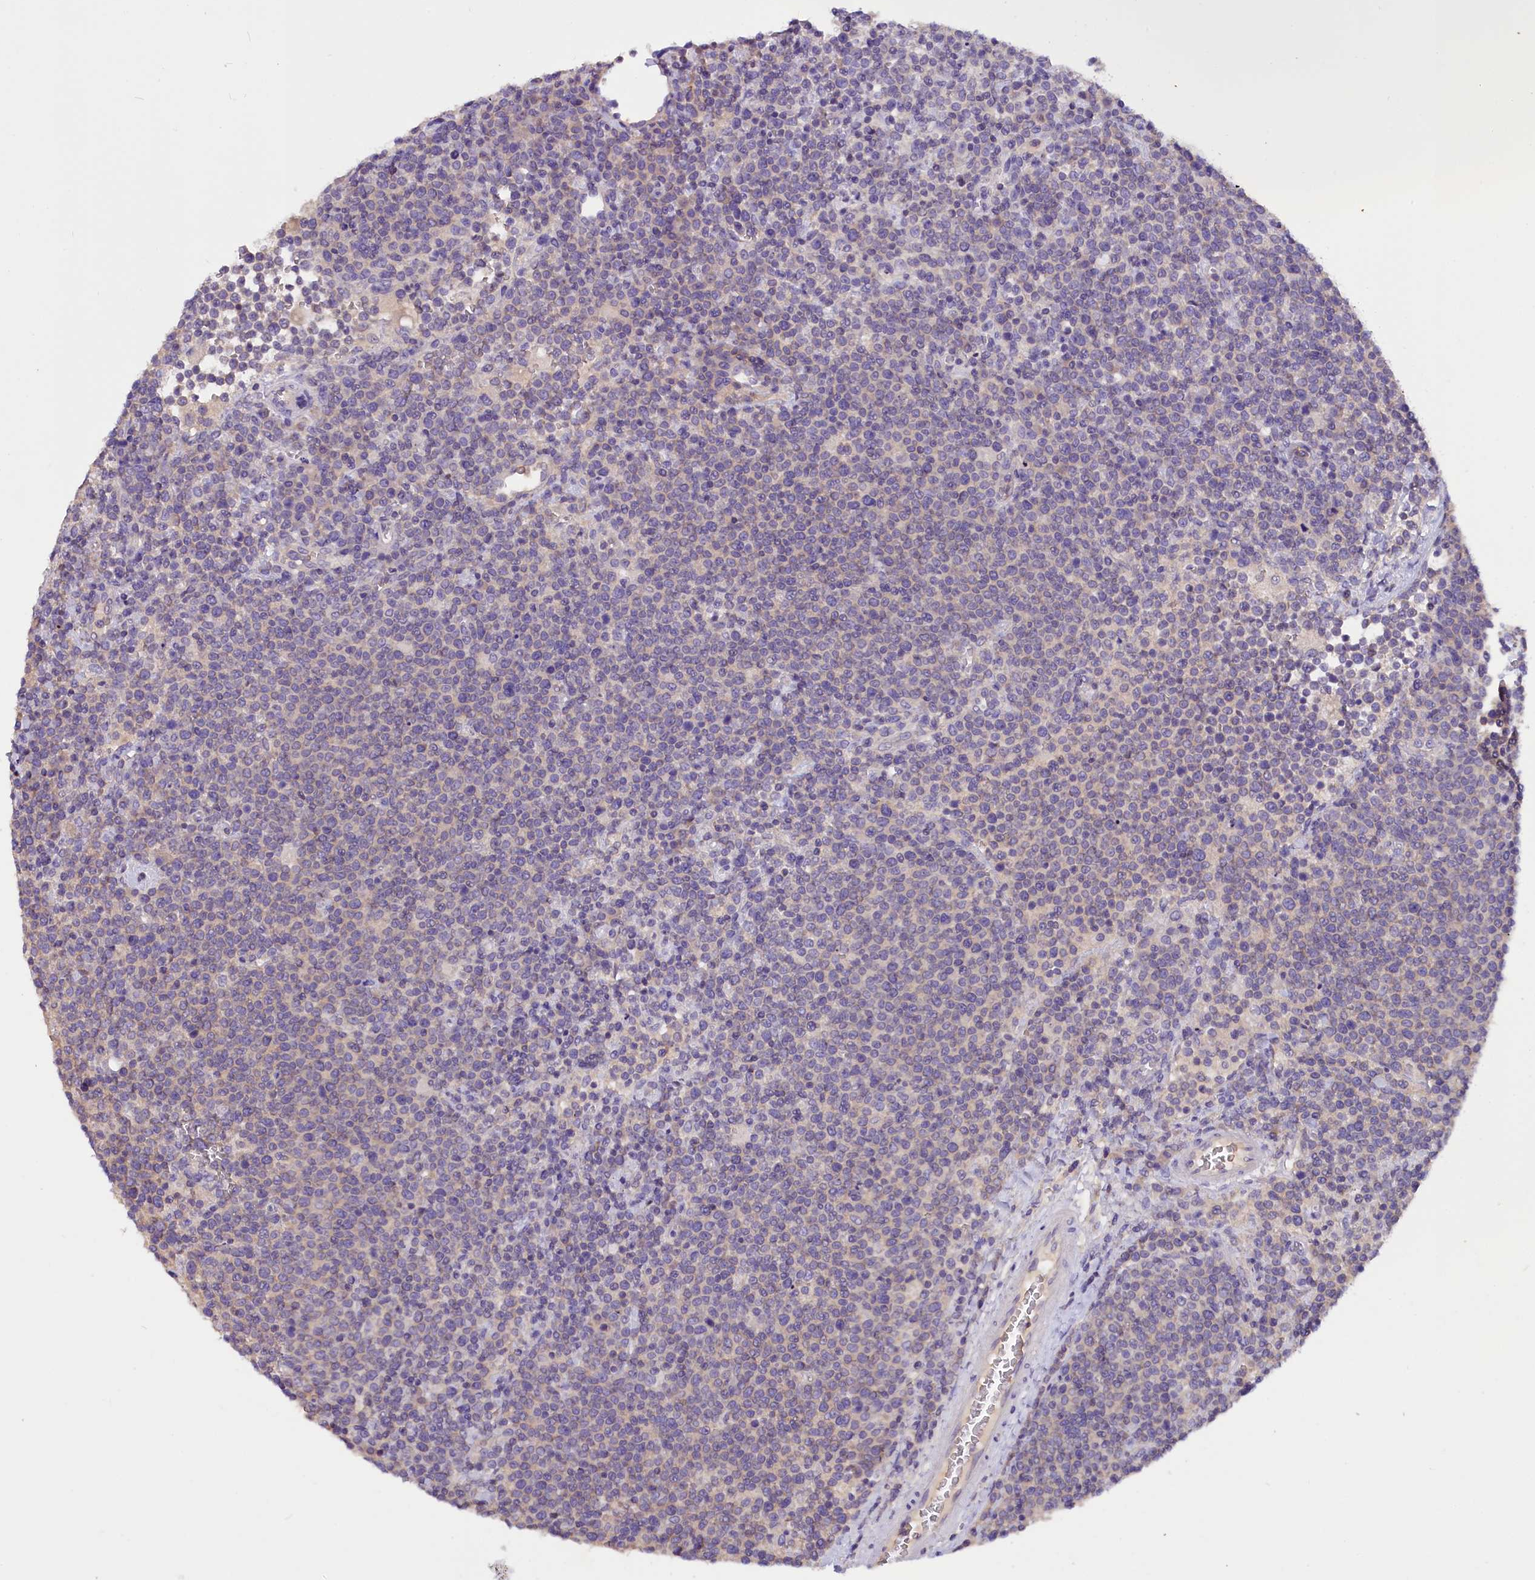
{"staining": {"intensity": "negative", "quantity": "none", "location": "none"}, "tissue": "lymphoma", "cell_type": "Tumor cells", "image_type": "cancer", "snomed": [{"axis": "morphology", "description": "Malignant lymphoma, non-Hodgkin's type, High grade"}, {"axis": "topography", "description": "Lymph node"}], "caption": "High power microscopy histopathology image of an IHC image of lymphoma, revealing no significant positivity in tumor cells.", "gene": "AP3B2", "patient": {"sex": "male", "age": 61}}